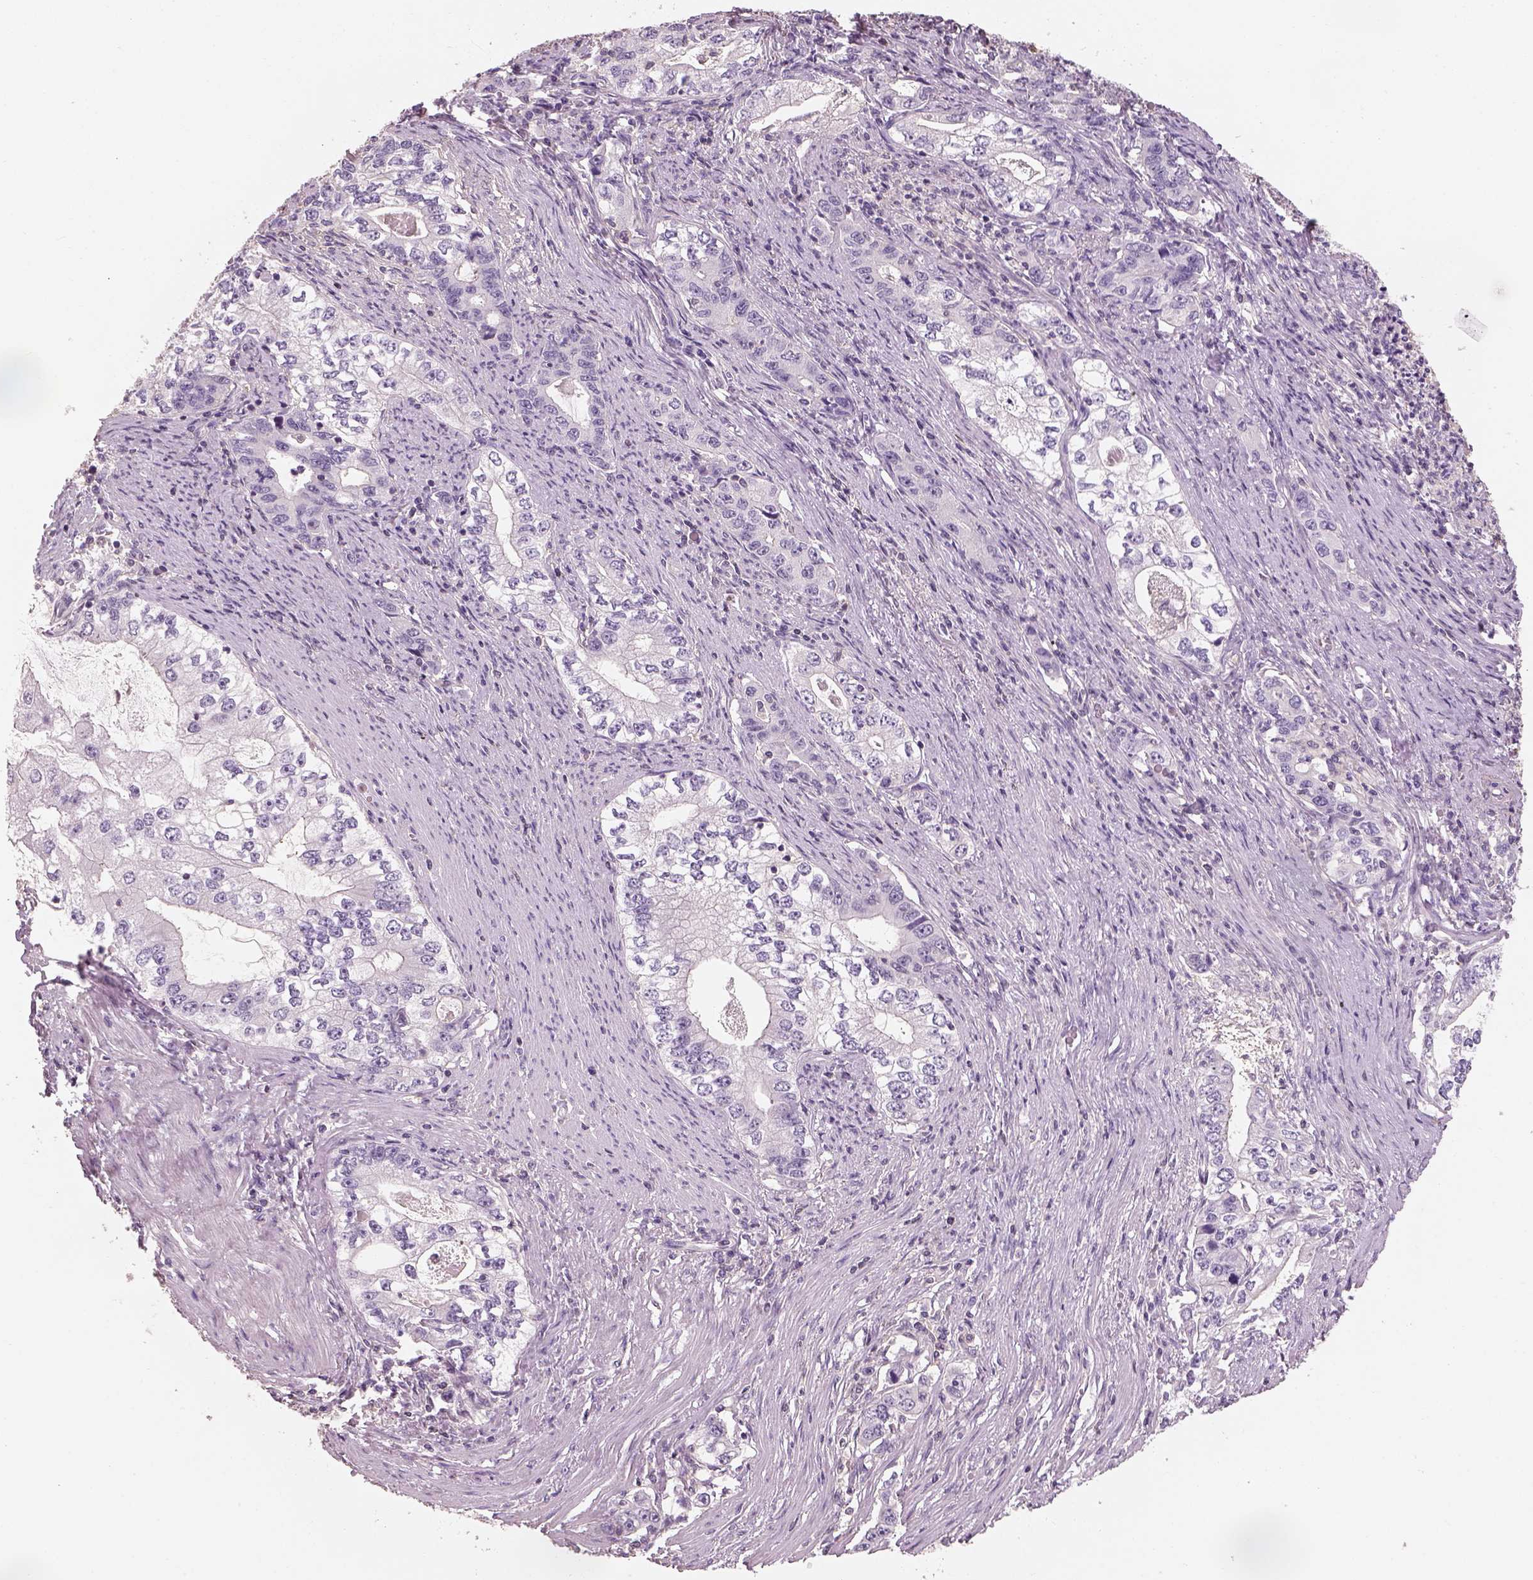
{"staining": {"intensity": "negative", "quantity": "none", "location": "none"}, "tissue": "stomach cancer", "cell_type": "Tumor cells", "image_type": "cancer", "snomed": [{"axis": "morphology", "description": "Adenocarcinoma, NOS"}, {"axis": "topography", "description": "Stomach, lower"}], "caption": "The histopathology image exhibits no staining of tumor cells in stomach cancer (adenocarcinoma).", "gene": "OTUD6A", "patient": {"sex": "female", "age": 72}}